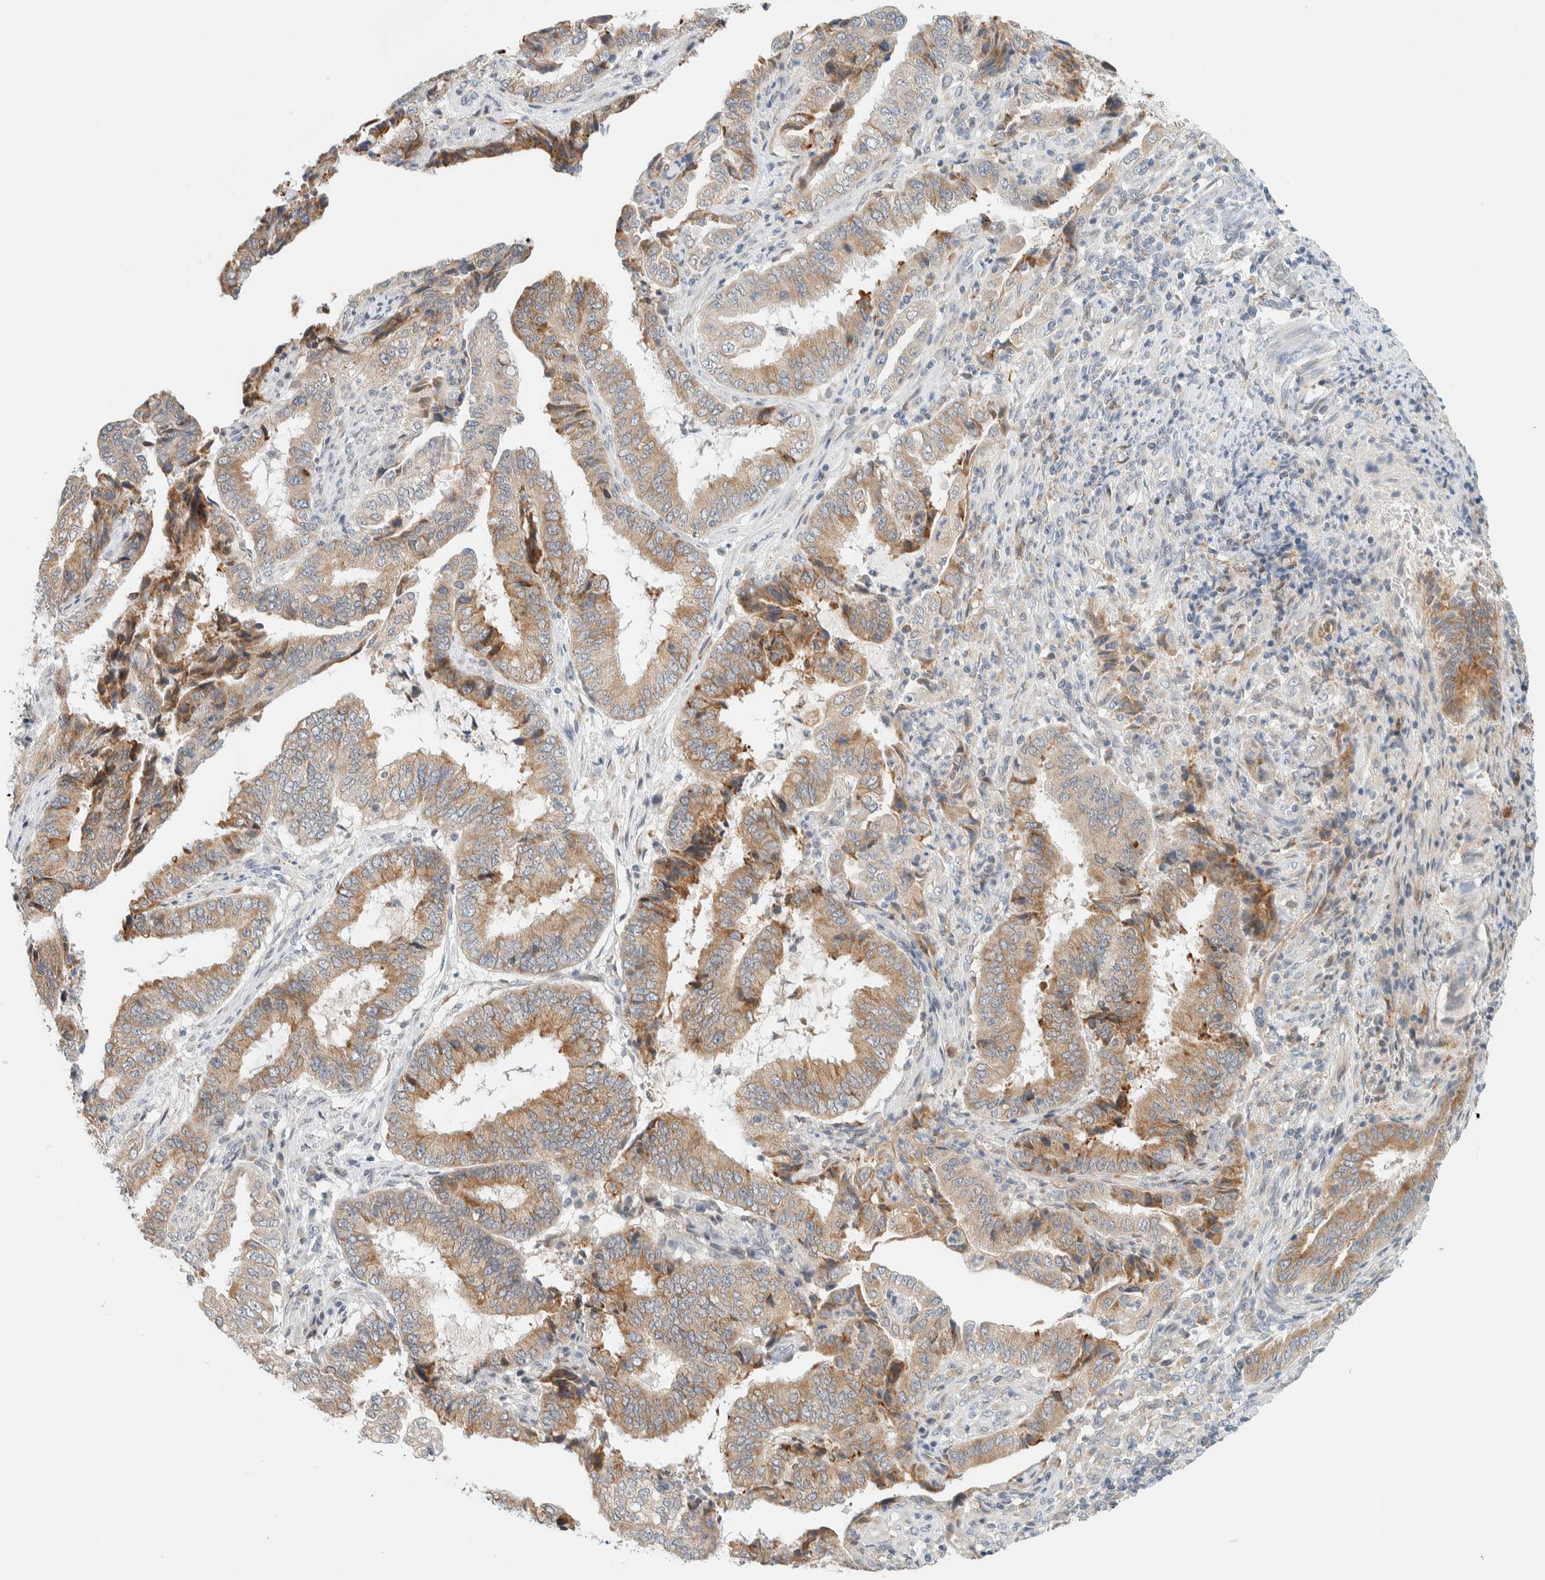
{"staining": {"intensity": "moderate", "quantity": ">75%", "location": "cytoplasmic/membranous"}, "tissue": "endometrial cancer", "cell_type": "Tumor cells", "image_type": "cancer", "snomed": [{"axis": "morphology", "description": "Adenocarcinoma, NOS"}, {"axis": "topography", "description": "Endometrium"}], "caption": "Immunohistochemistry (IHC) staining of endometrial adenocarcinoma, which shows medium levels of moderate cytoplasmic/membranous expression in about >75% of tumor cells indicating moderate cytoplasmic/membranous protein expression. The staining was performed using DAB (3,3'-diaminobenzidine) (brown) for protein detection and nuclei were counterstained in hematoxylin (blue).", "gene": "SUMF2", "patient": {"sex": "female", "age": 51}}